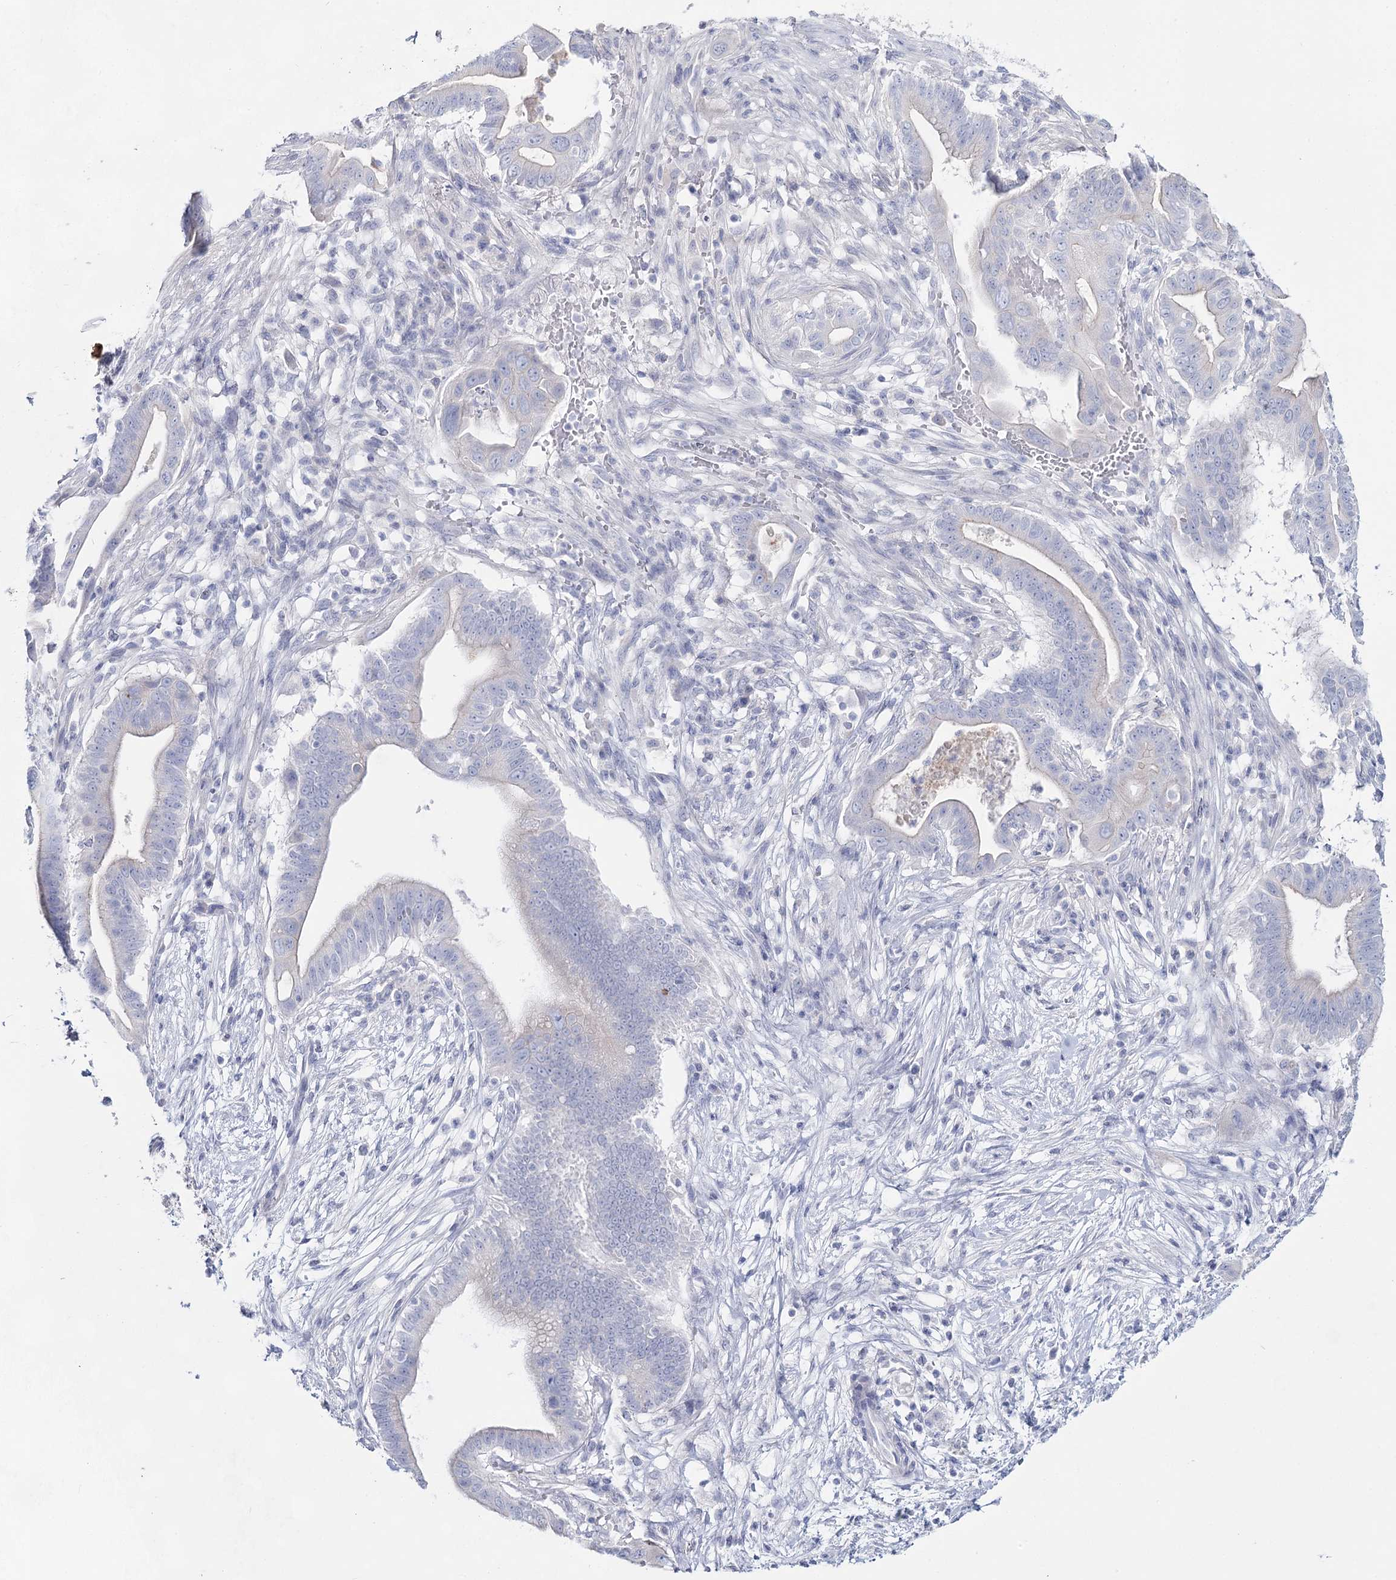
{"staining": {"intensity": "negative", "quantity": "none", "location": "none"}, "tissue": "pancreatic cancer", "cell_type": "Tumor cells", "image_type": "cancer", "snomed": [{"axis": "morphology", "description": "Adenocarcinoma, NOS"}, {"axis": "topography", "description": "Pancreas"}], "caption": "Tumor cells are negative for protein expression in human pancreatic cancer (adenocarcinoma).", "gene": "SLC17A2", "patient": {"sex": "male", "age": 68}}